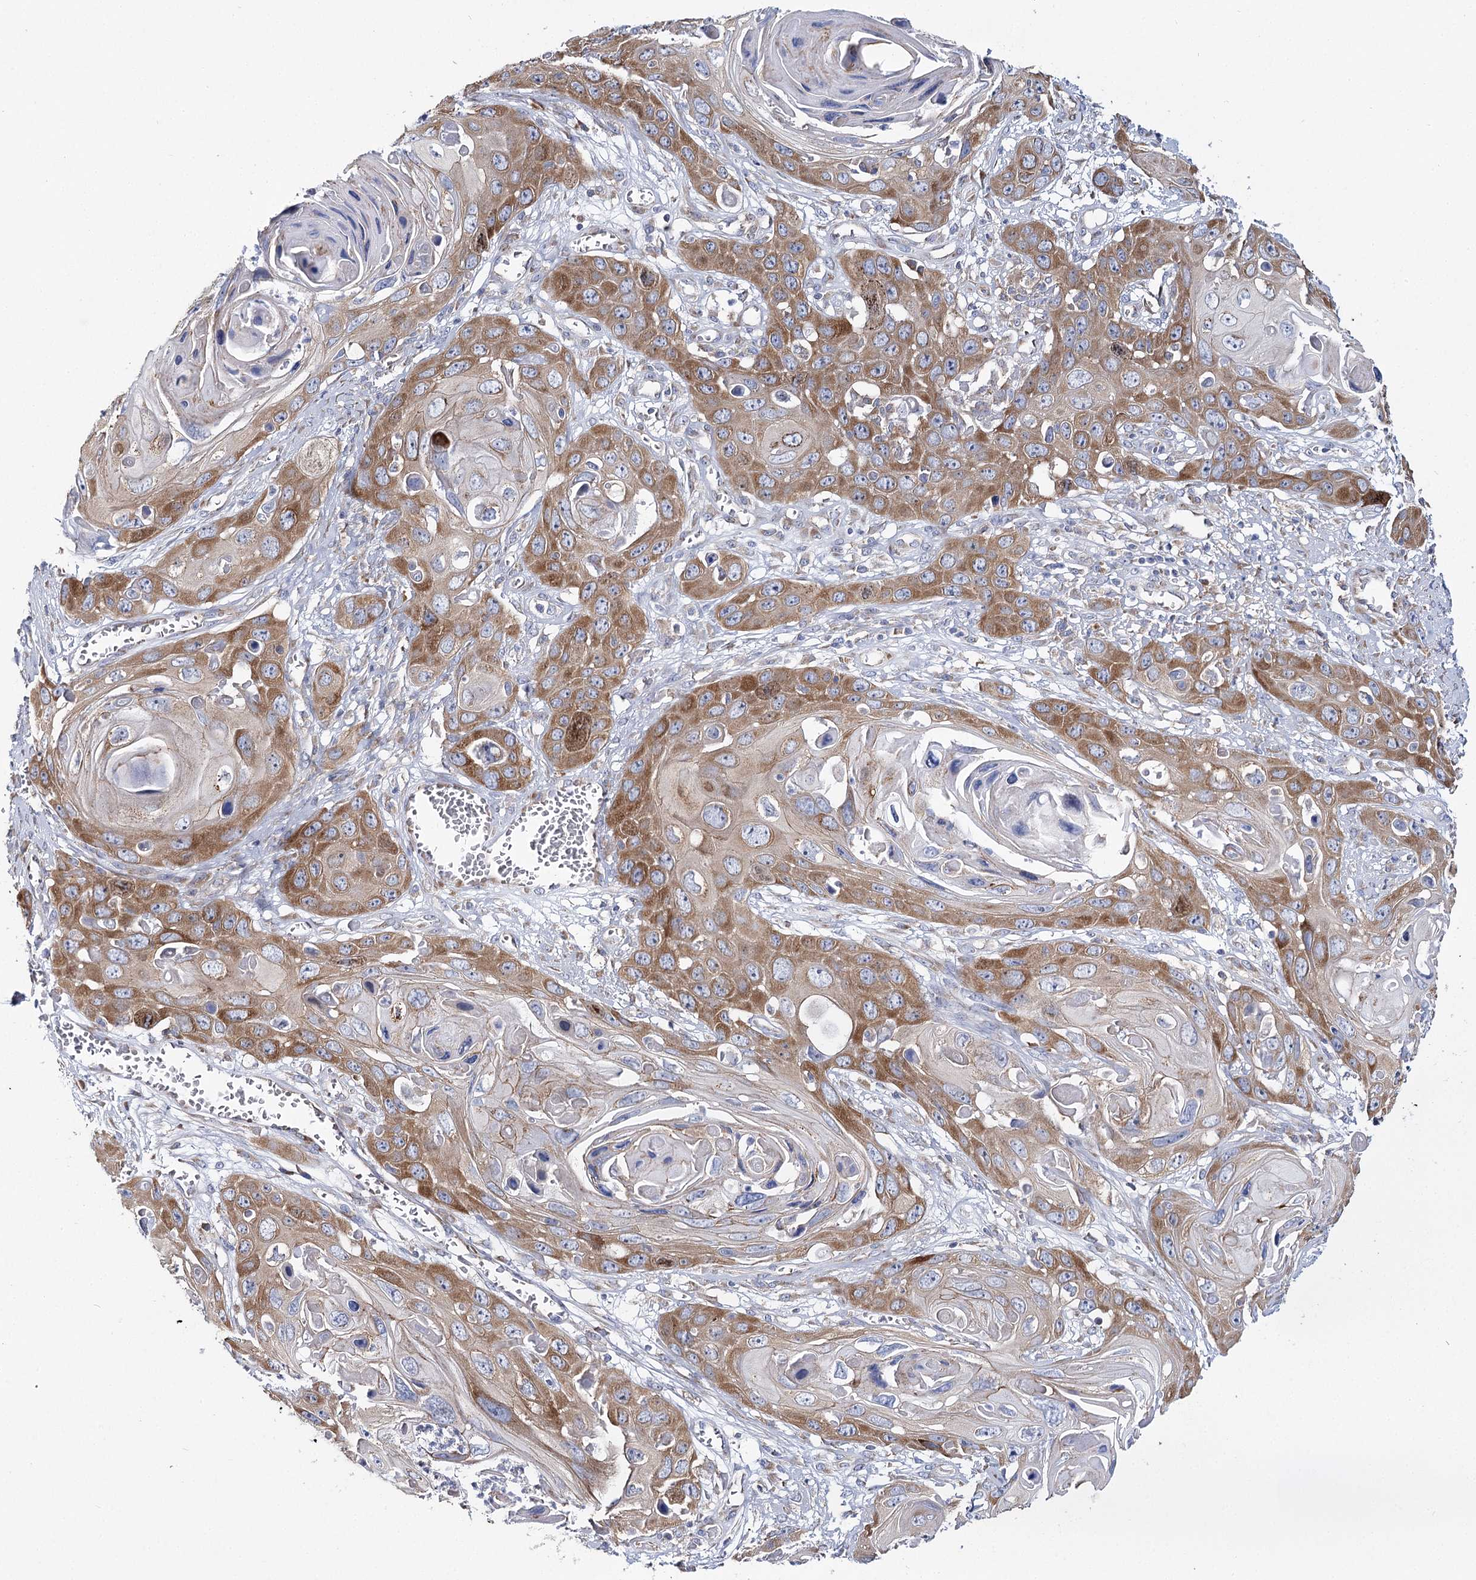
{"staining": {"intensity": "moderate", "quantity": ">75%", "location": "cytoplasmic/membranous"}, "tissue": "skin cancer", "cell_type": "Tumor cells", "image_type": "cancer", "snomed": [{"axis": "morphology", "description": "Squamous cell carcinoma, NOS"}, {"axis": "topography", "description": "Skin"}], "caption": "Skin cancer (squamous cell carcinoma) tissue displays moderate cytoplasmic/membranous positivity in approximately >75% of tumor cells", "gene": "THUMPD3", "patient": {"sex": "male", "age": 55}}